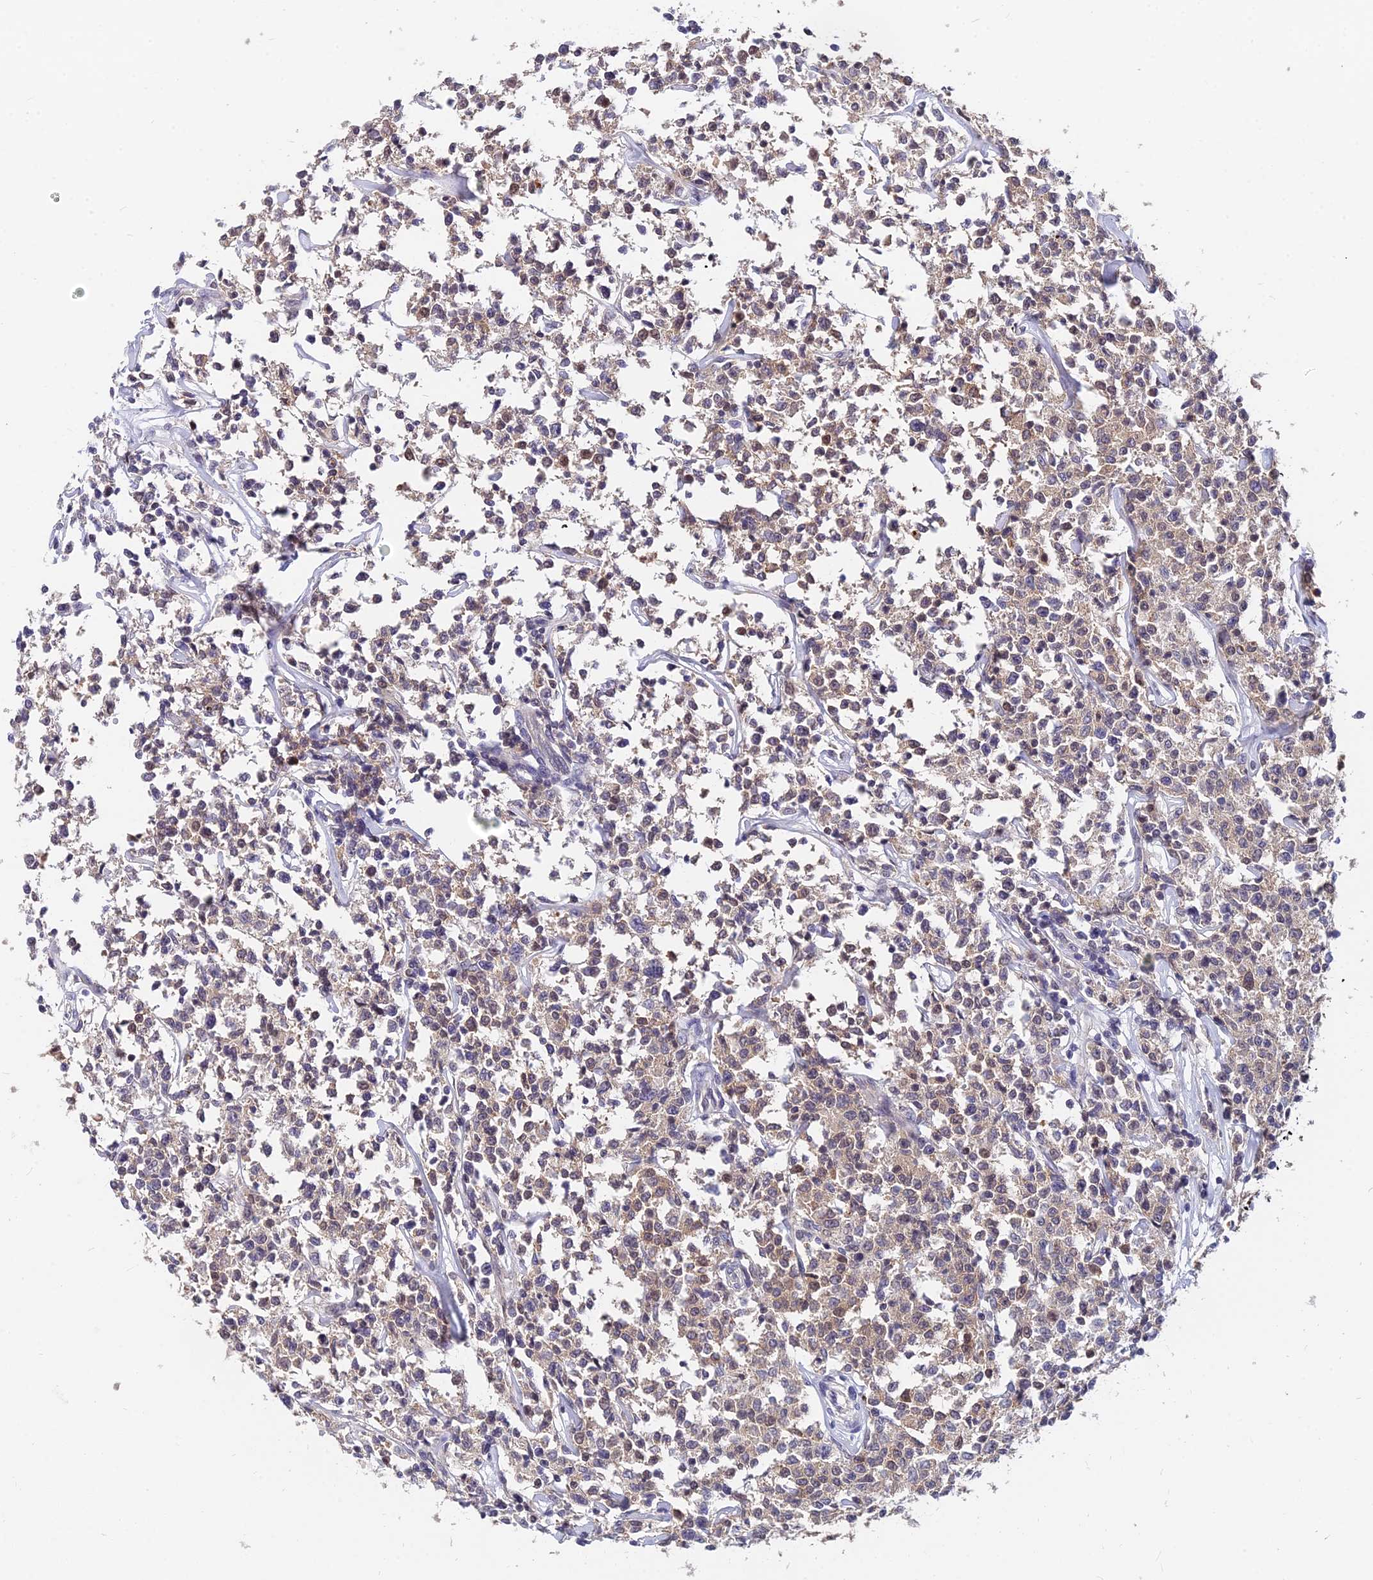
{"staining": {"intensity": "weak", "quantity": "25%-75%", "location": "cytoplasmic/membranous,nuclear"}, "tissue": "lymphoma", "cell_type": "Tumor cells", "image_type": "cancer", "snomed": [{"axis": "morphology", "description": "Malignant lymphoma, non-Hodgkin's type, Low grade"}, {"axis": "topography", "description": "Small intestine"}], "caption": "Protein expression analysis of human low-grade malignant lymphoma, non-Hodgkin's type reveals weak cytoplasmic/membranous and nuclear expression in approximately 25%-75% of tumor cells.", "gene": "B3GALT4", "patient": {"sex": "female", "age": 59}}